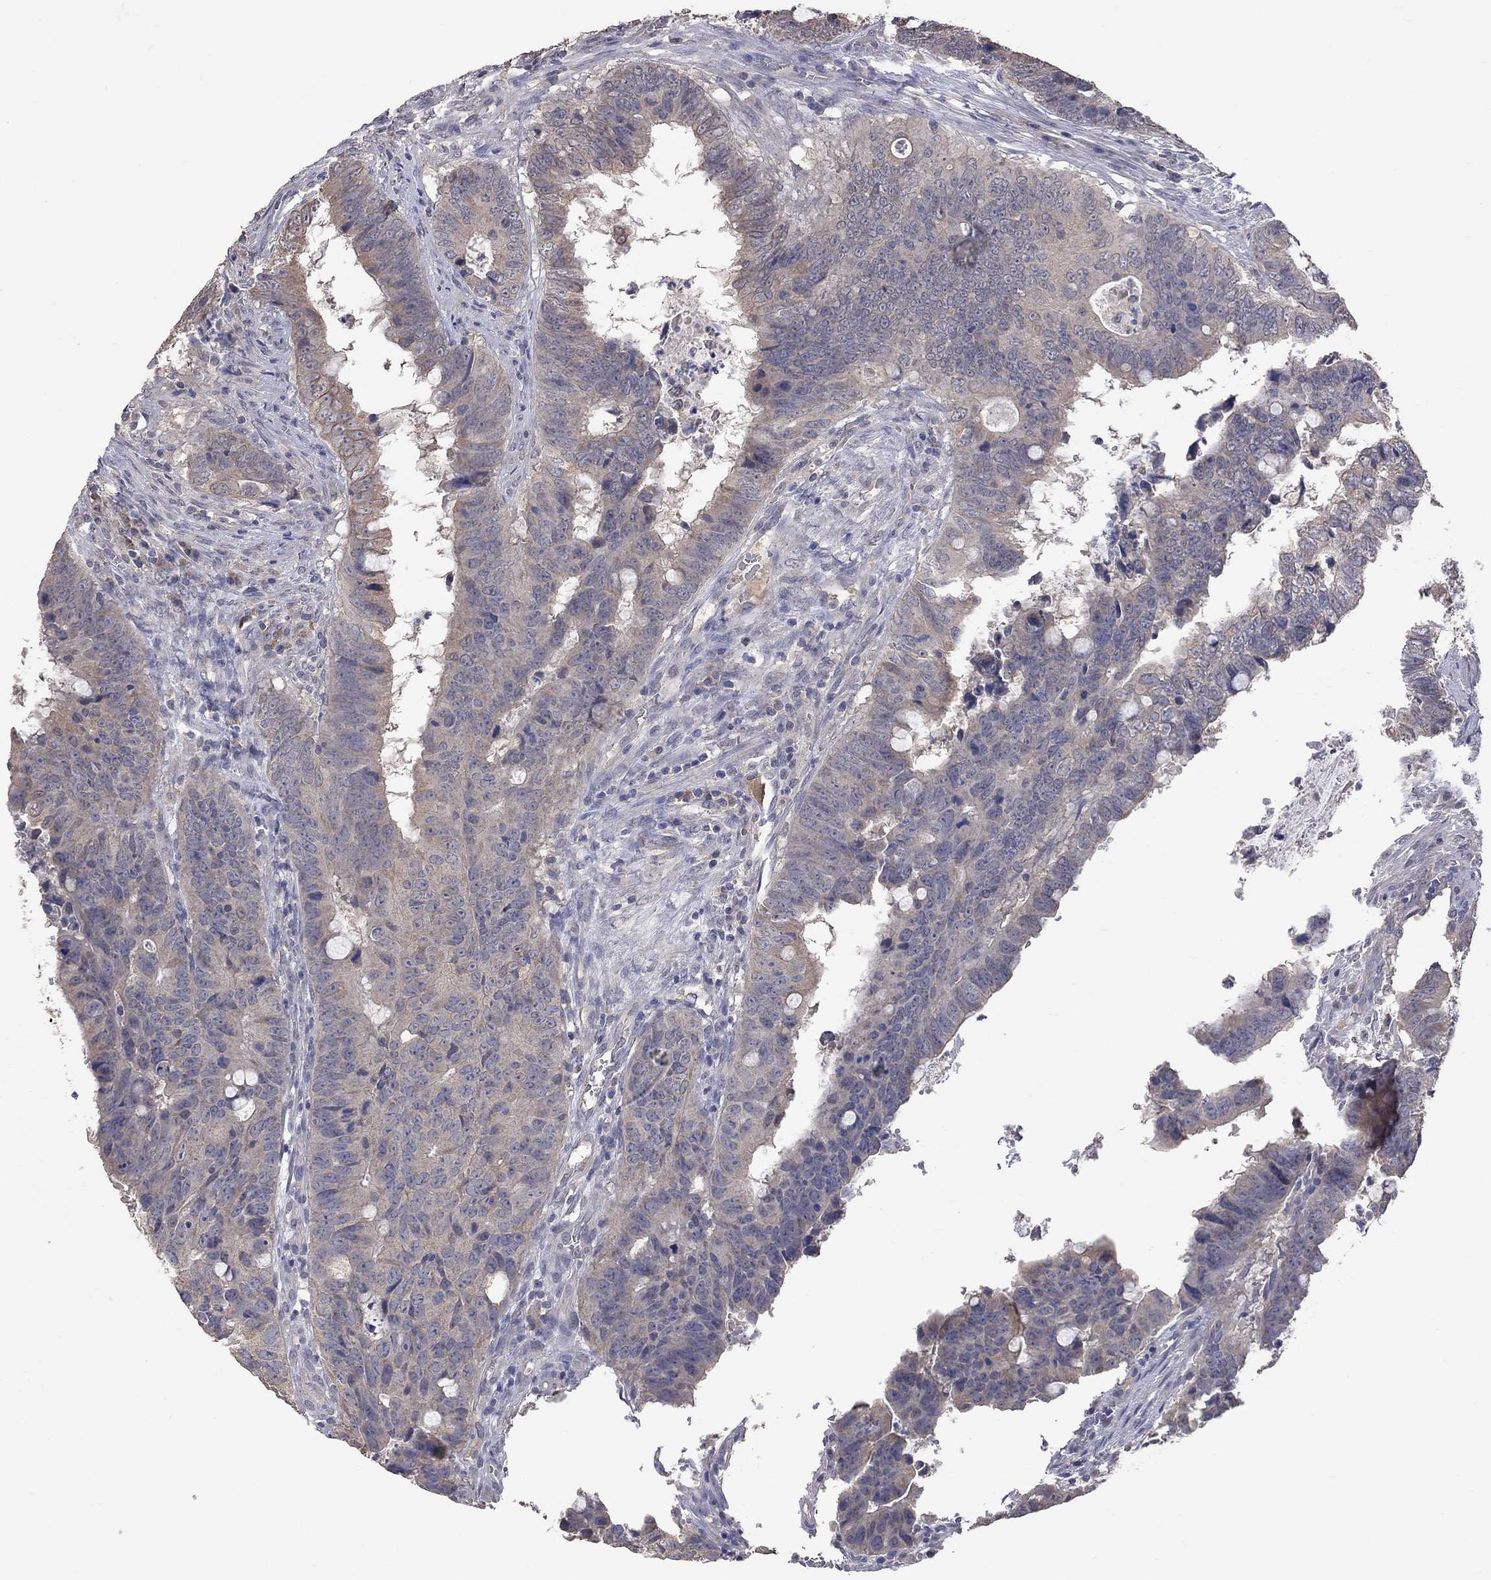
{"staining": {"intensity": "weak", "quantity": ">75%", "location": "cytoplasmic/membranous"}, "tissue": "colorectal cancer", "cell_type": "Tumor cells", "image_type": "cancer", "snomed": [{"axis": "morphology", "description": "Adenocarcinoma, NOS"}, {"axis": "topography", "description": "Colon"}], "caption": "High-power microscopy captured an immunohistochemistry (IHC) photomicrograph of colorectal cancer, revealing weak cytoplasmic/membranous positivity in about >75% of tumor cells.", "gene": "HTR6", "patient": {"sex": "female", "age": 82}}